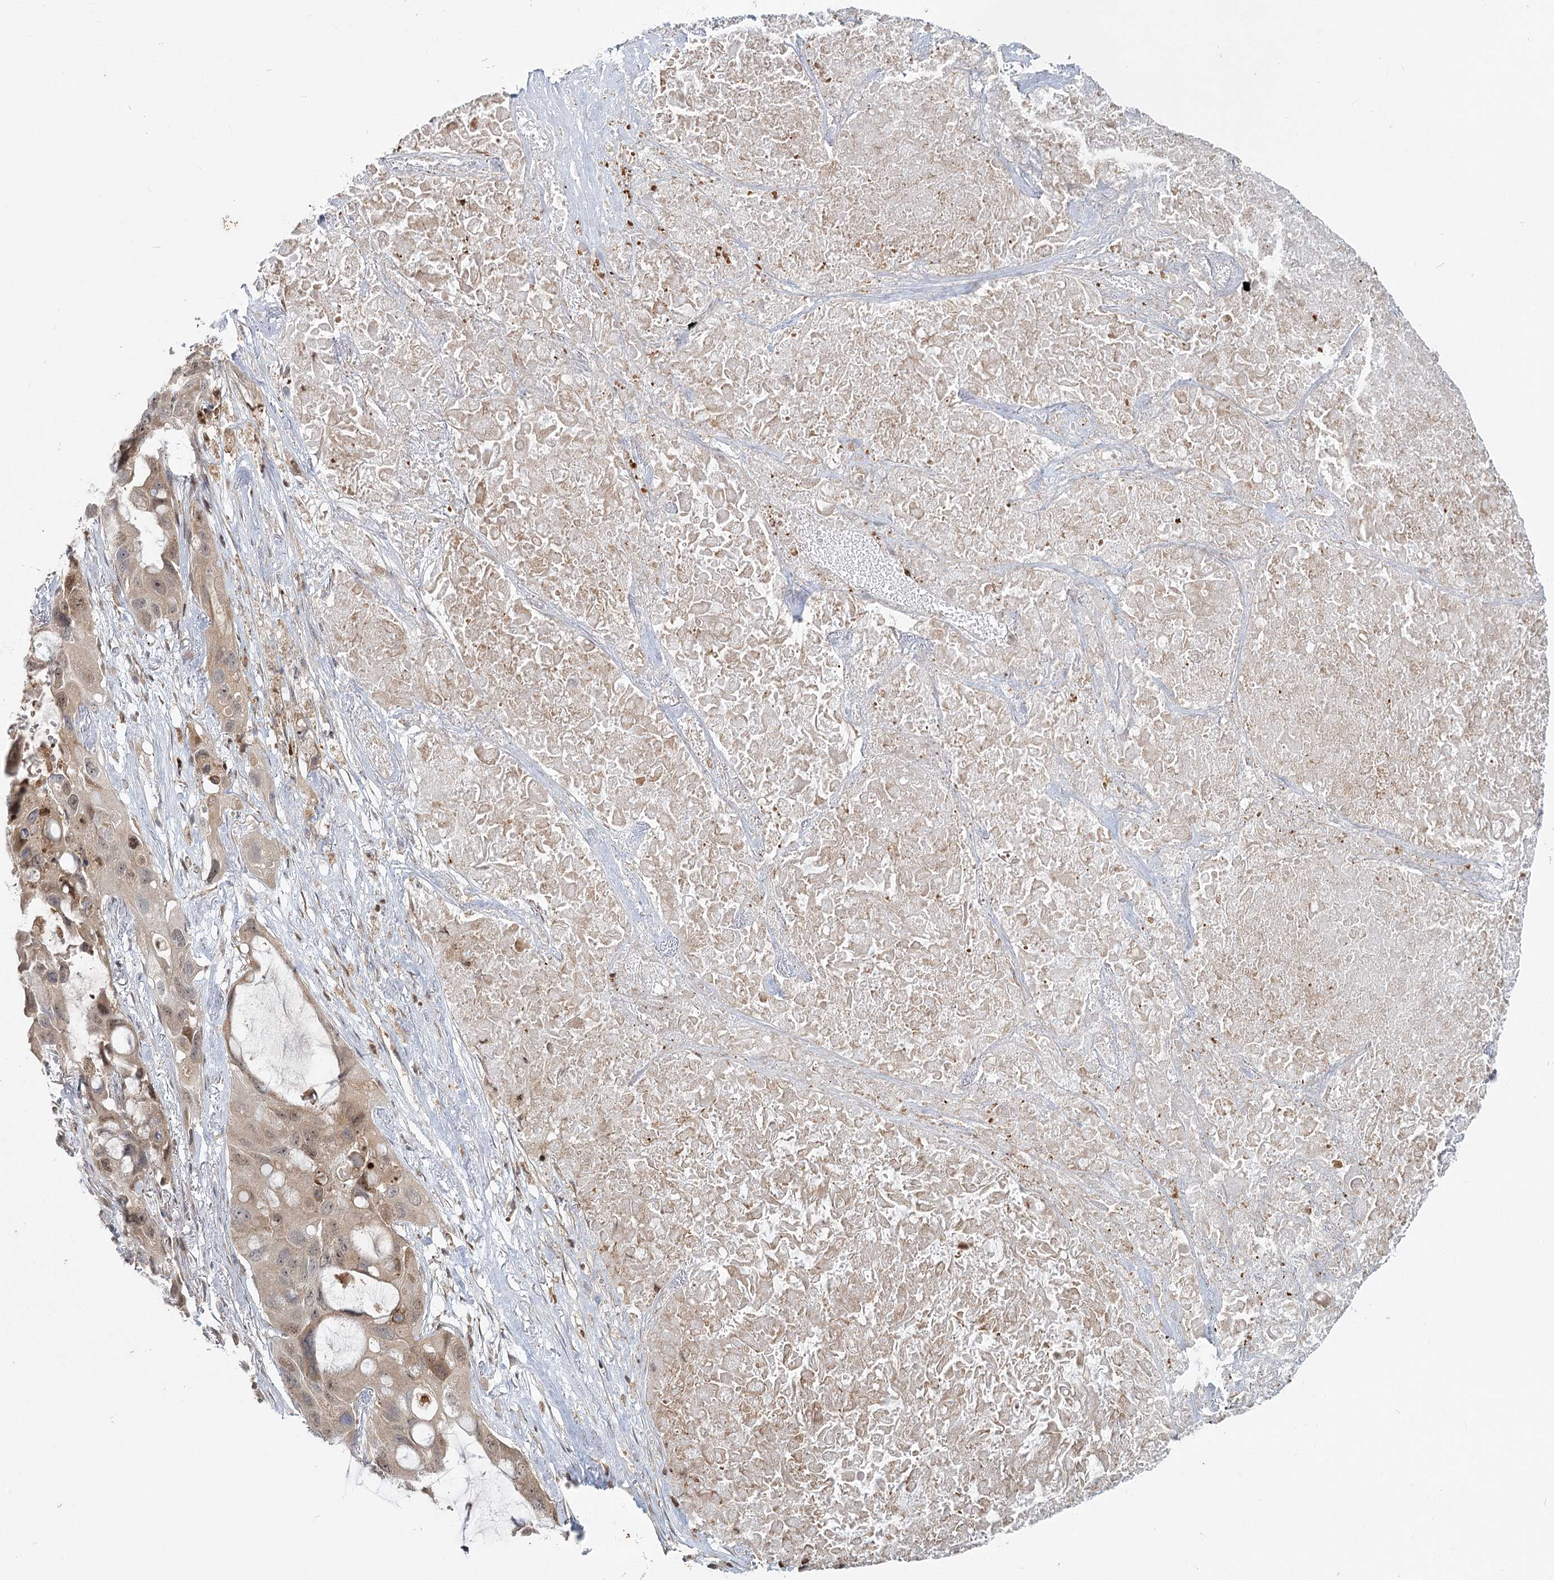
{"staining": {"intensity": "moderate", "quantity": "<25%", "location": "nuclear"}, "tissue": "lung cancer", "cell_type": "Tumor cells", "image_type": "cancer", "snomed": [{"axis": "morphology", "description": "Squamous cell carcinoma, NOS"}, {"axis": "topography", "description": "Lung"}], "caption": "This image shows immunohistochemistry staining of lung cancer, with low moderate nuclear positivity in about <25% of tumor cells.", "gene": "THNSL1", "patient": {"sex": "female", "age": 73}}